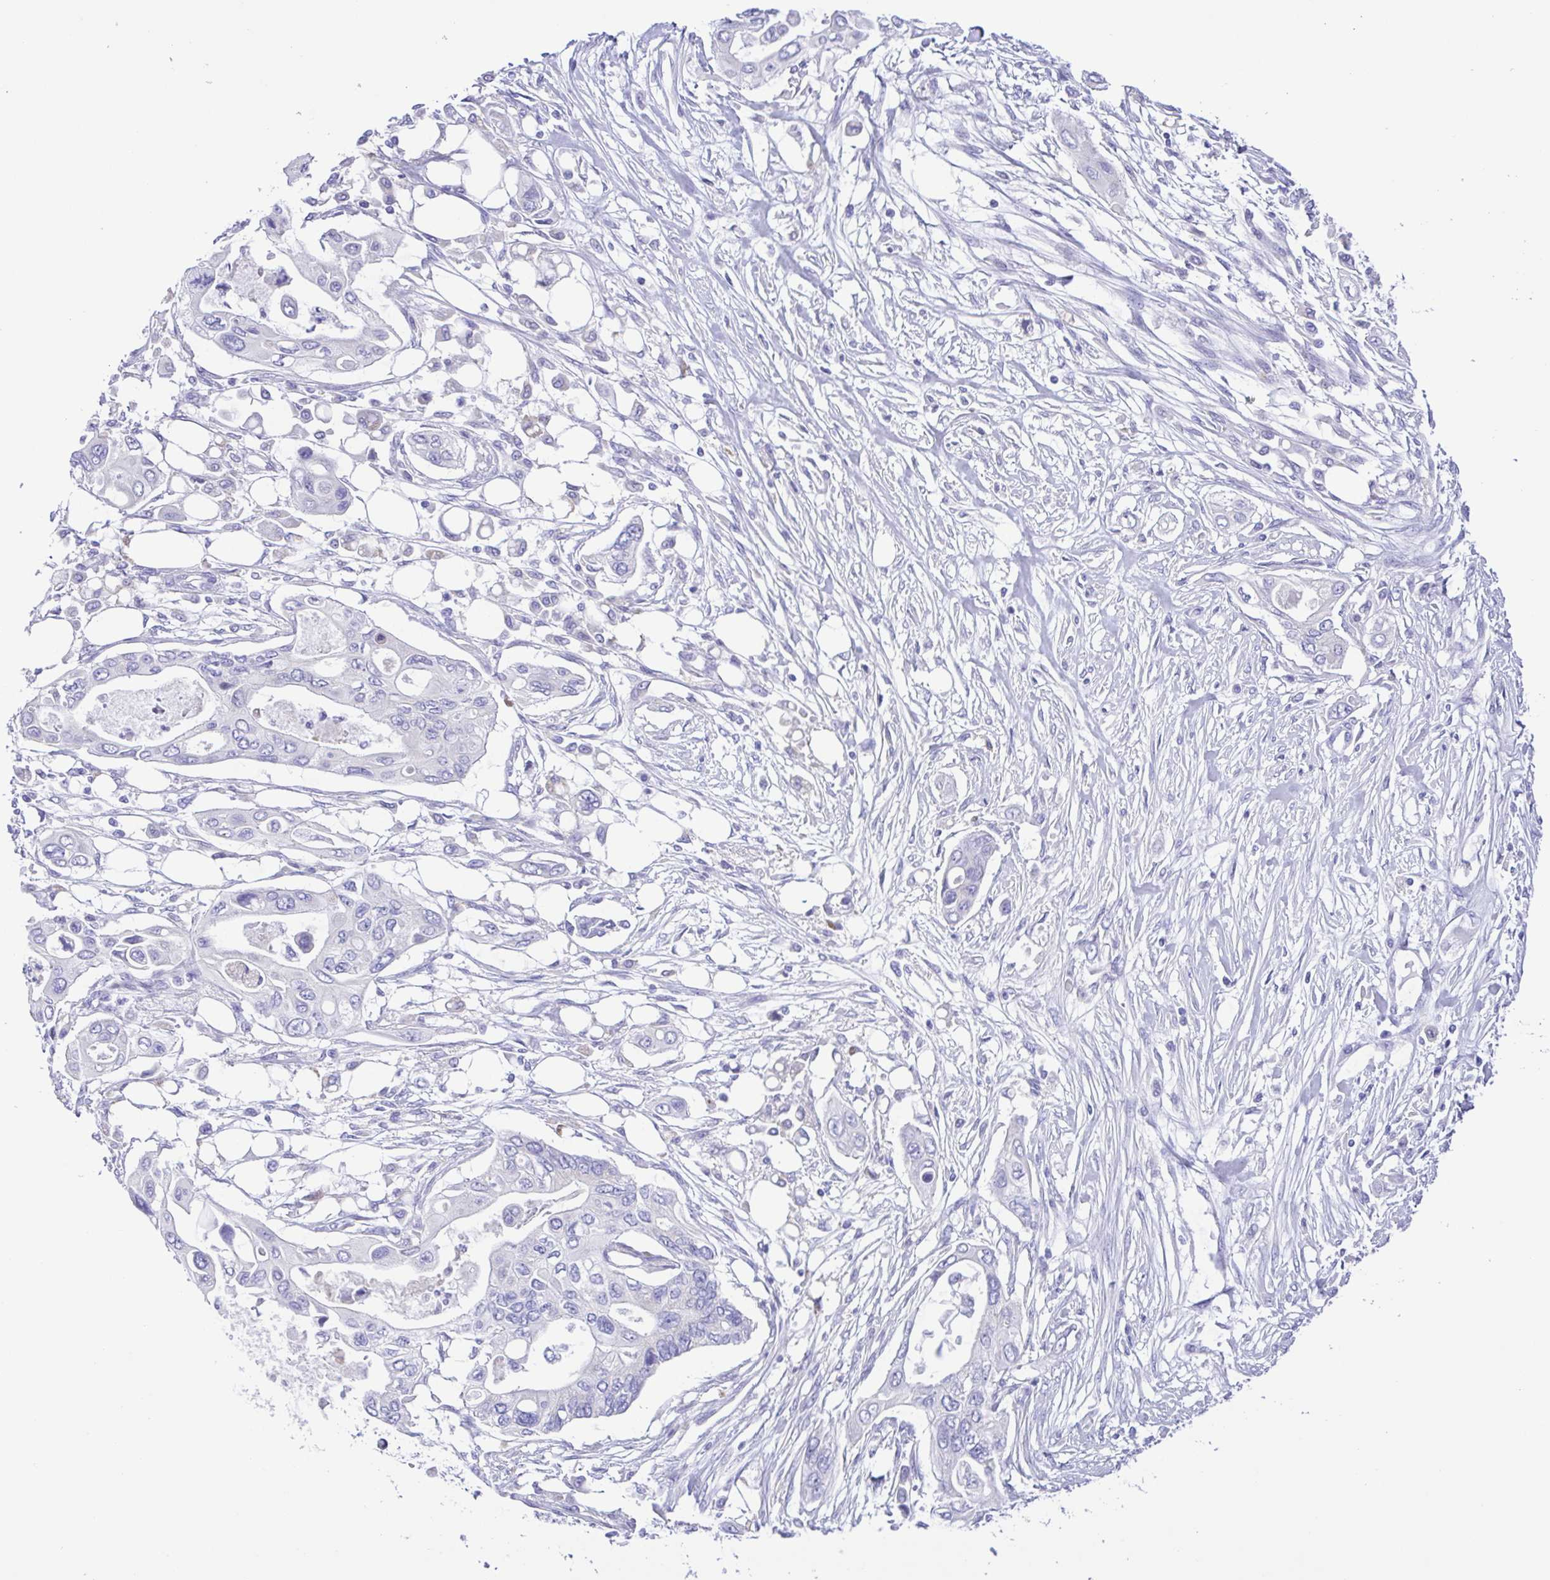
{"staining": {"intensity": "negative", "quantity": "none", "location": "none"}, "tissue": "pancreatic cancer", "cell_type": "Tumor cells", "image_type": "cancer", "snomed": [{"axis": "morphology", "description": "Adenocarcinoma, NOS"}, {"axis": "topography", "description": "Pancreas"}], "caption": "A high-resolution photomicrograph shows IHC staining of adenocarcinoma (pancreatic), which demonstrates no significant expression in tumor cells. (DAB (3,3'-diaminobenzidine) immunohistochemistry, high magnification).", "gene": "CD72", "patient": {"sex": "female", "age": 63}}